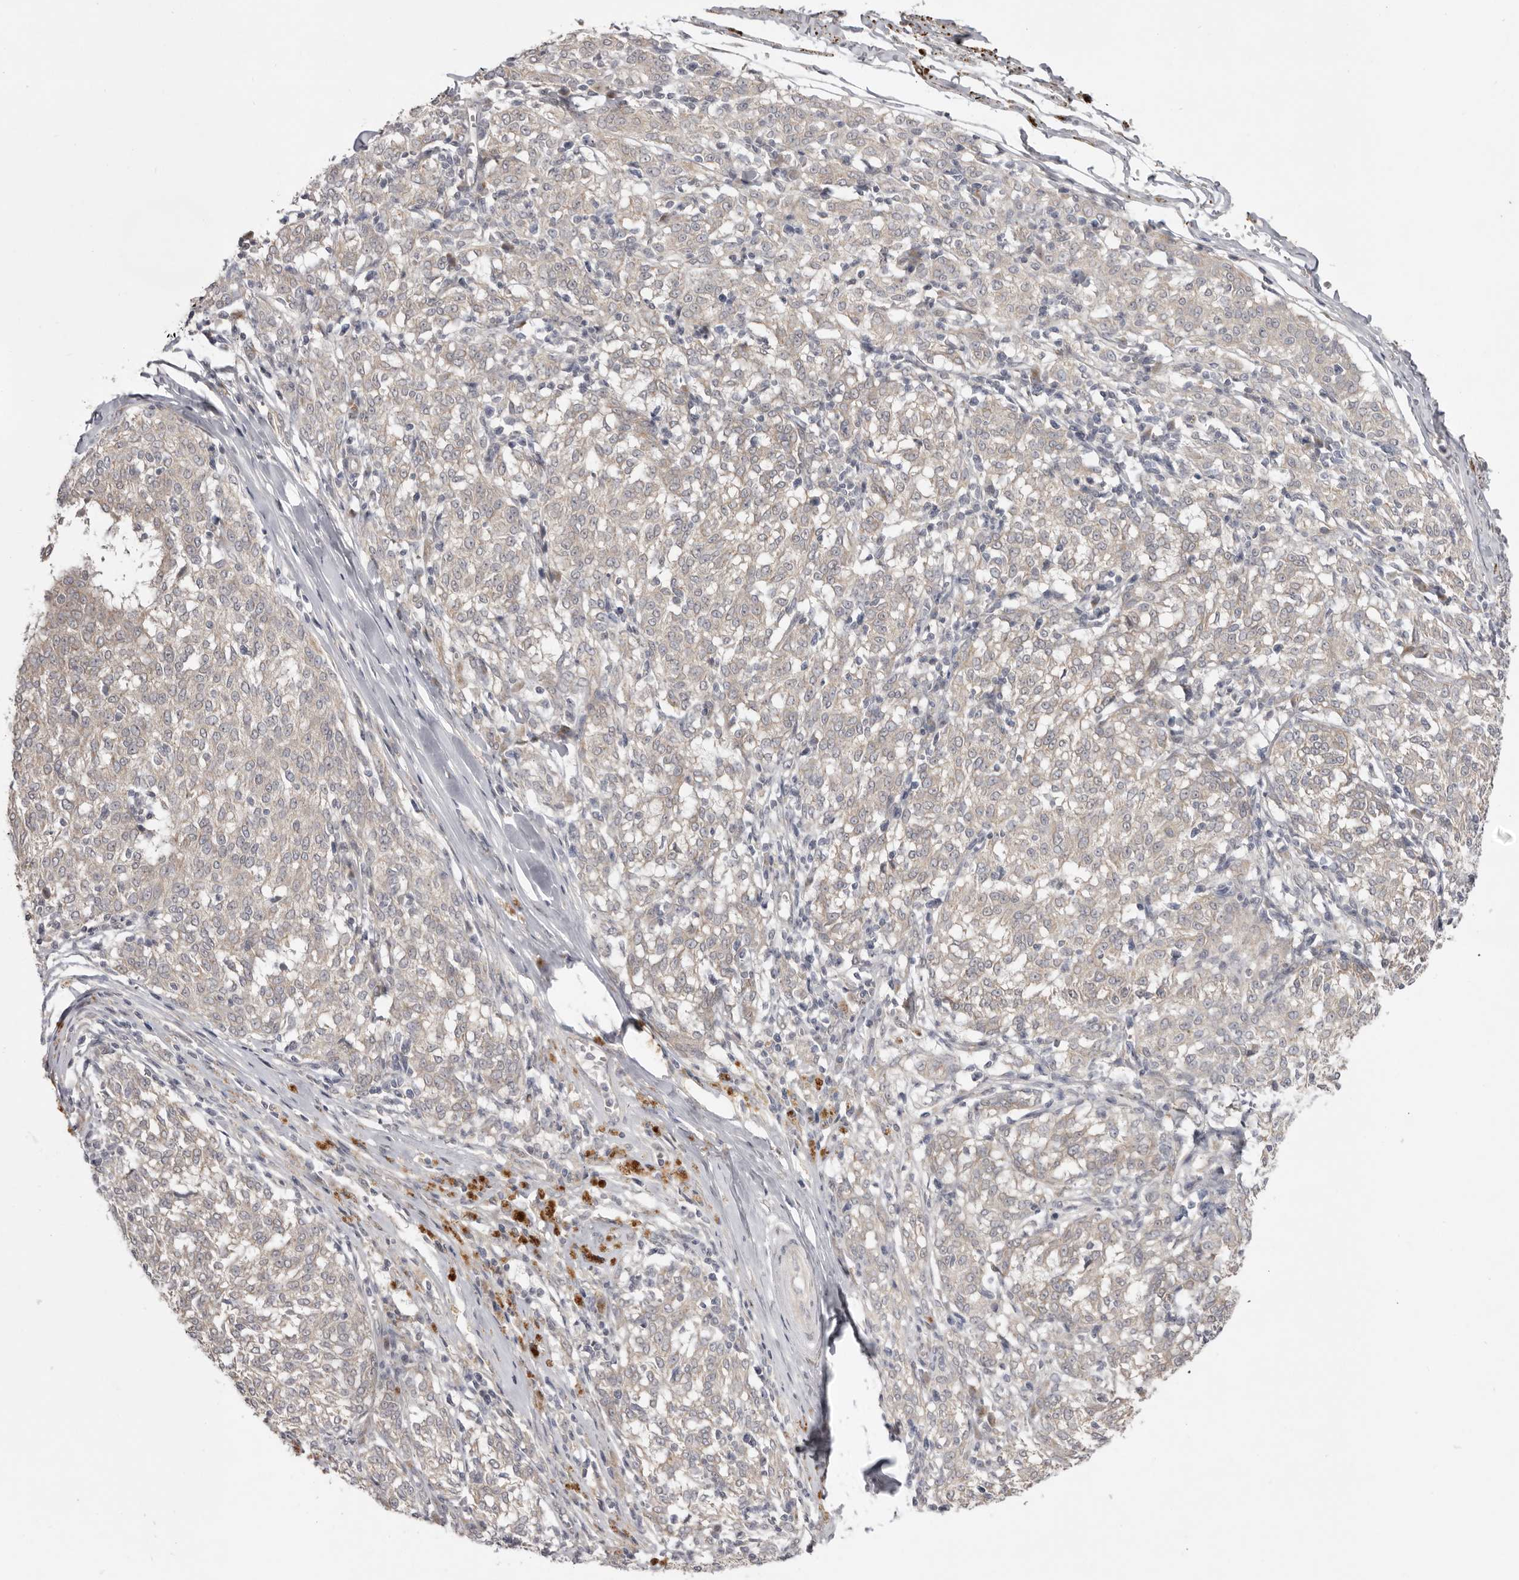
{"staining": {"intensity": "negative", "quantity": "none", "location": "none"}, "tissue": "melanoma", "cell_type": "Tumor cells", "image_type": "cancer", "snomed": [{"axis": "morphology", "description": "Malignant melanoma, NOS"}, {"axis": "topography", "description": "Skin"}], "caption": "The histopathology image displays no staining of tumor cells in malignant melanoma.", "gene": "NSUN4", "patient": {"sex": "female", "age": 72}}